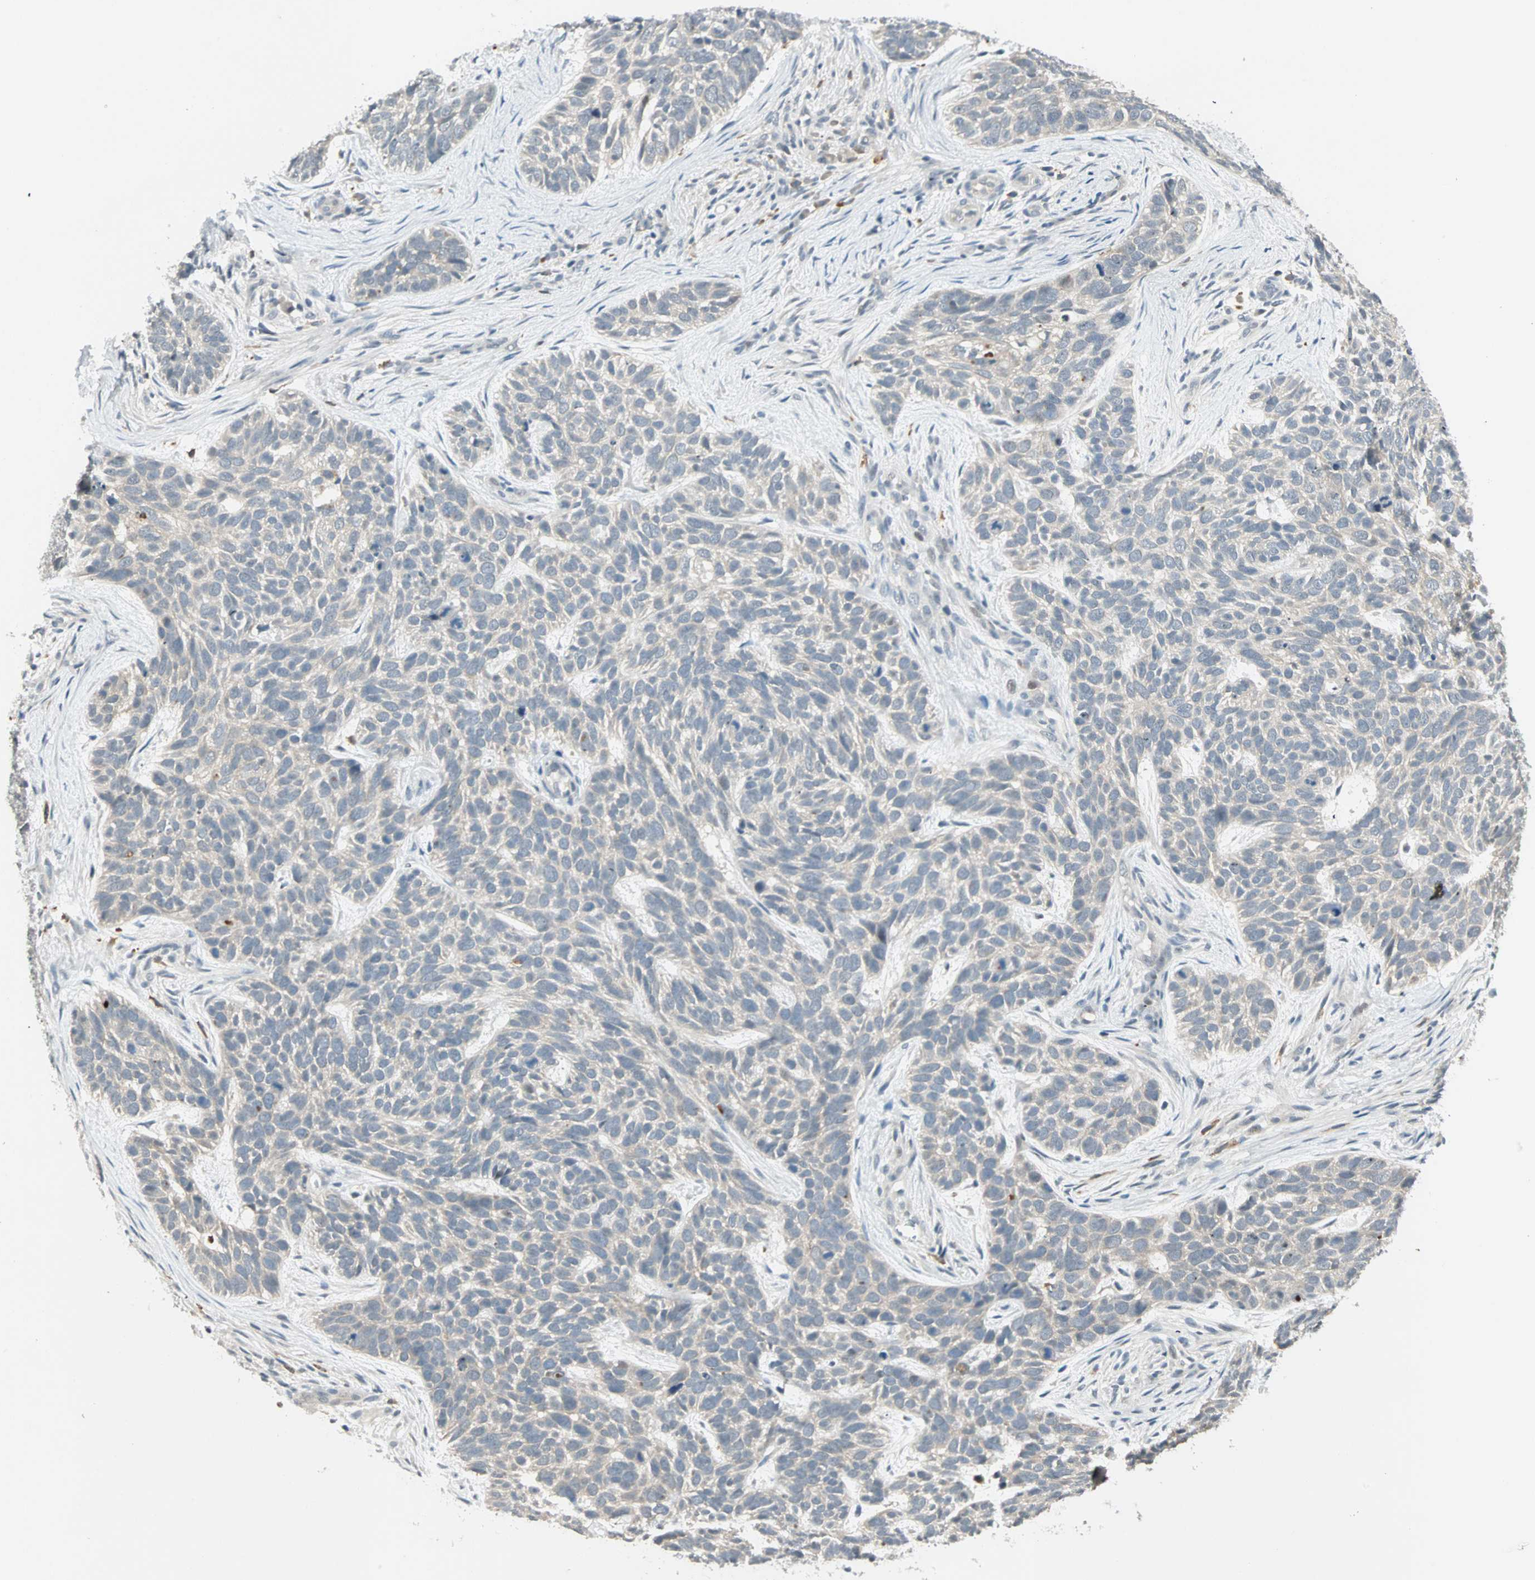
{"staining": {"intensity": "weak", "quantity": "<25%", "location": "cytoplasmic/membranous"}, "tissue": "skin cancer", "cell_type": "Tumor cells", "image_type": "cancer", "snomed": [{"axis": "morphology", "description": "Basal cell carcinoma"}, {"axis": "topography", "description": "Skin"}], "caption": "Immunohistochemistry of human basal cell carcinoma (skin) demonstrates no positivity in tumor cells.", "gene": "RTL6", "patient": {"sex": "male", "age": 87}}